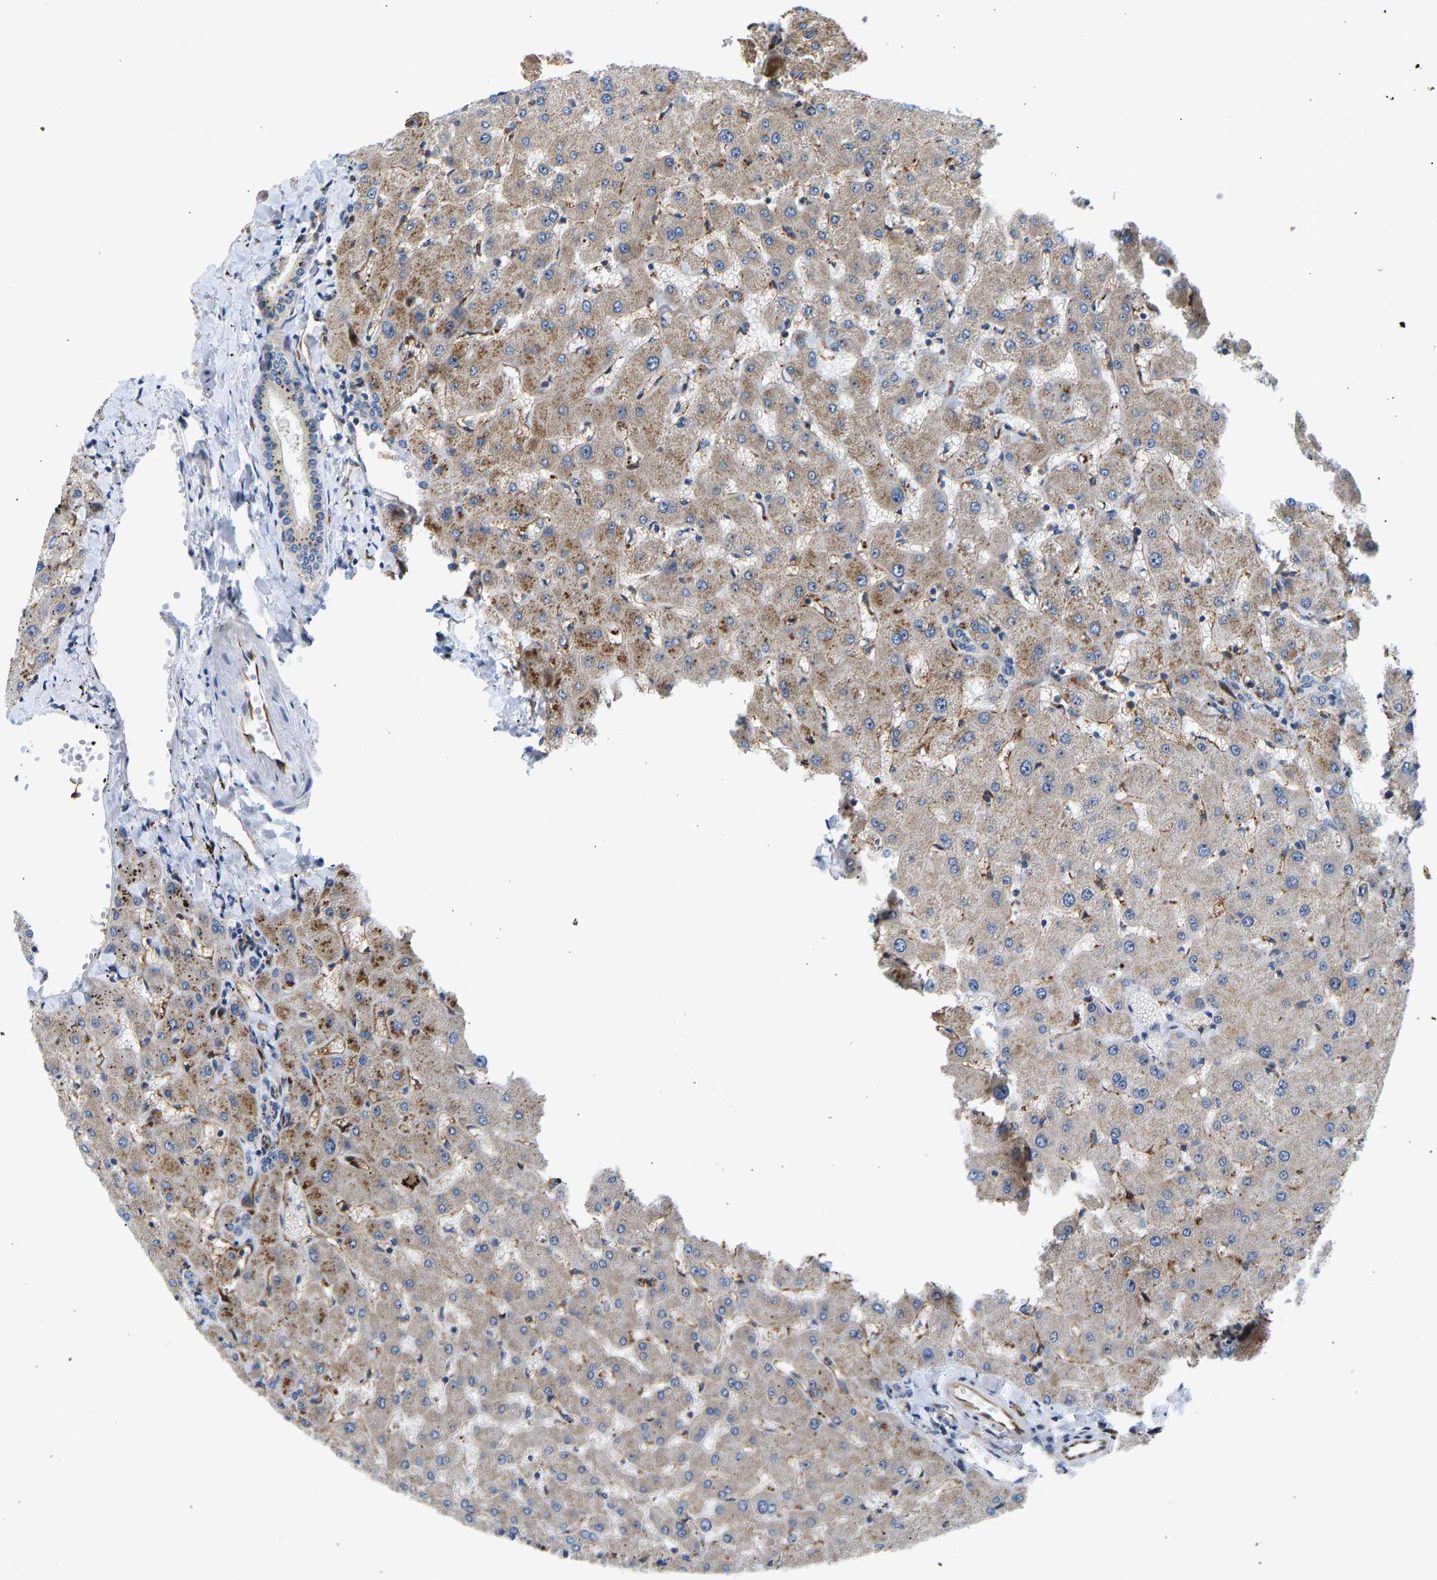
{"staining": {"intensity": "negative", "quantity": "none", "location": "none"}, "tissue": "liver", "cell_type": "Cholangiocytes", "image_type": "normal", "snomed": [{"axis": "morphology", "description": "Normal tissue, NOS"}, {"axis": "topography", "description": "Liver"}], "caption": "DAB (3,3'-diaminobenzidine) immunohistochemical staining of unremarkable liver displays no significant expression in cholangiocytes. The staining was performed using DAB to visualize the protein expression in brown, while the nuclei were stained in blue with hematoxylin (Magnification: 20x).", "gene": "RESF1", "patient": {"sex": "female", "age": 63}}